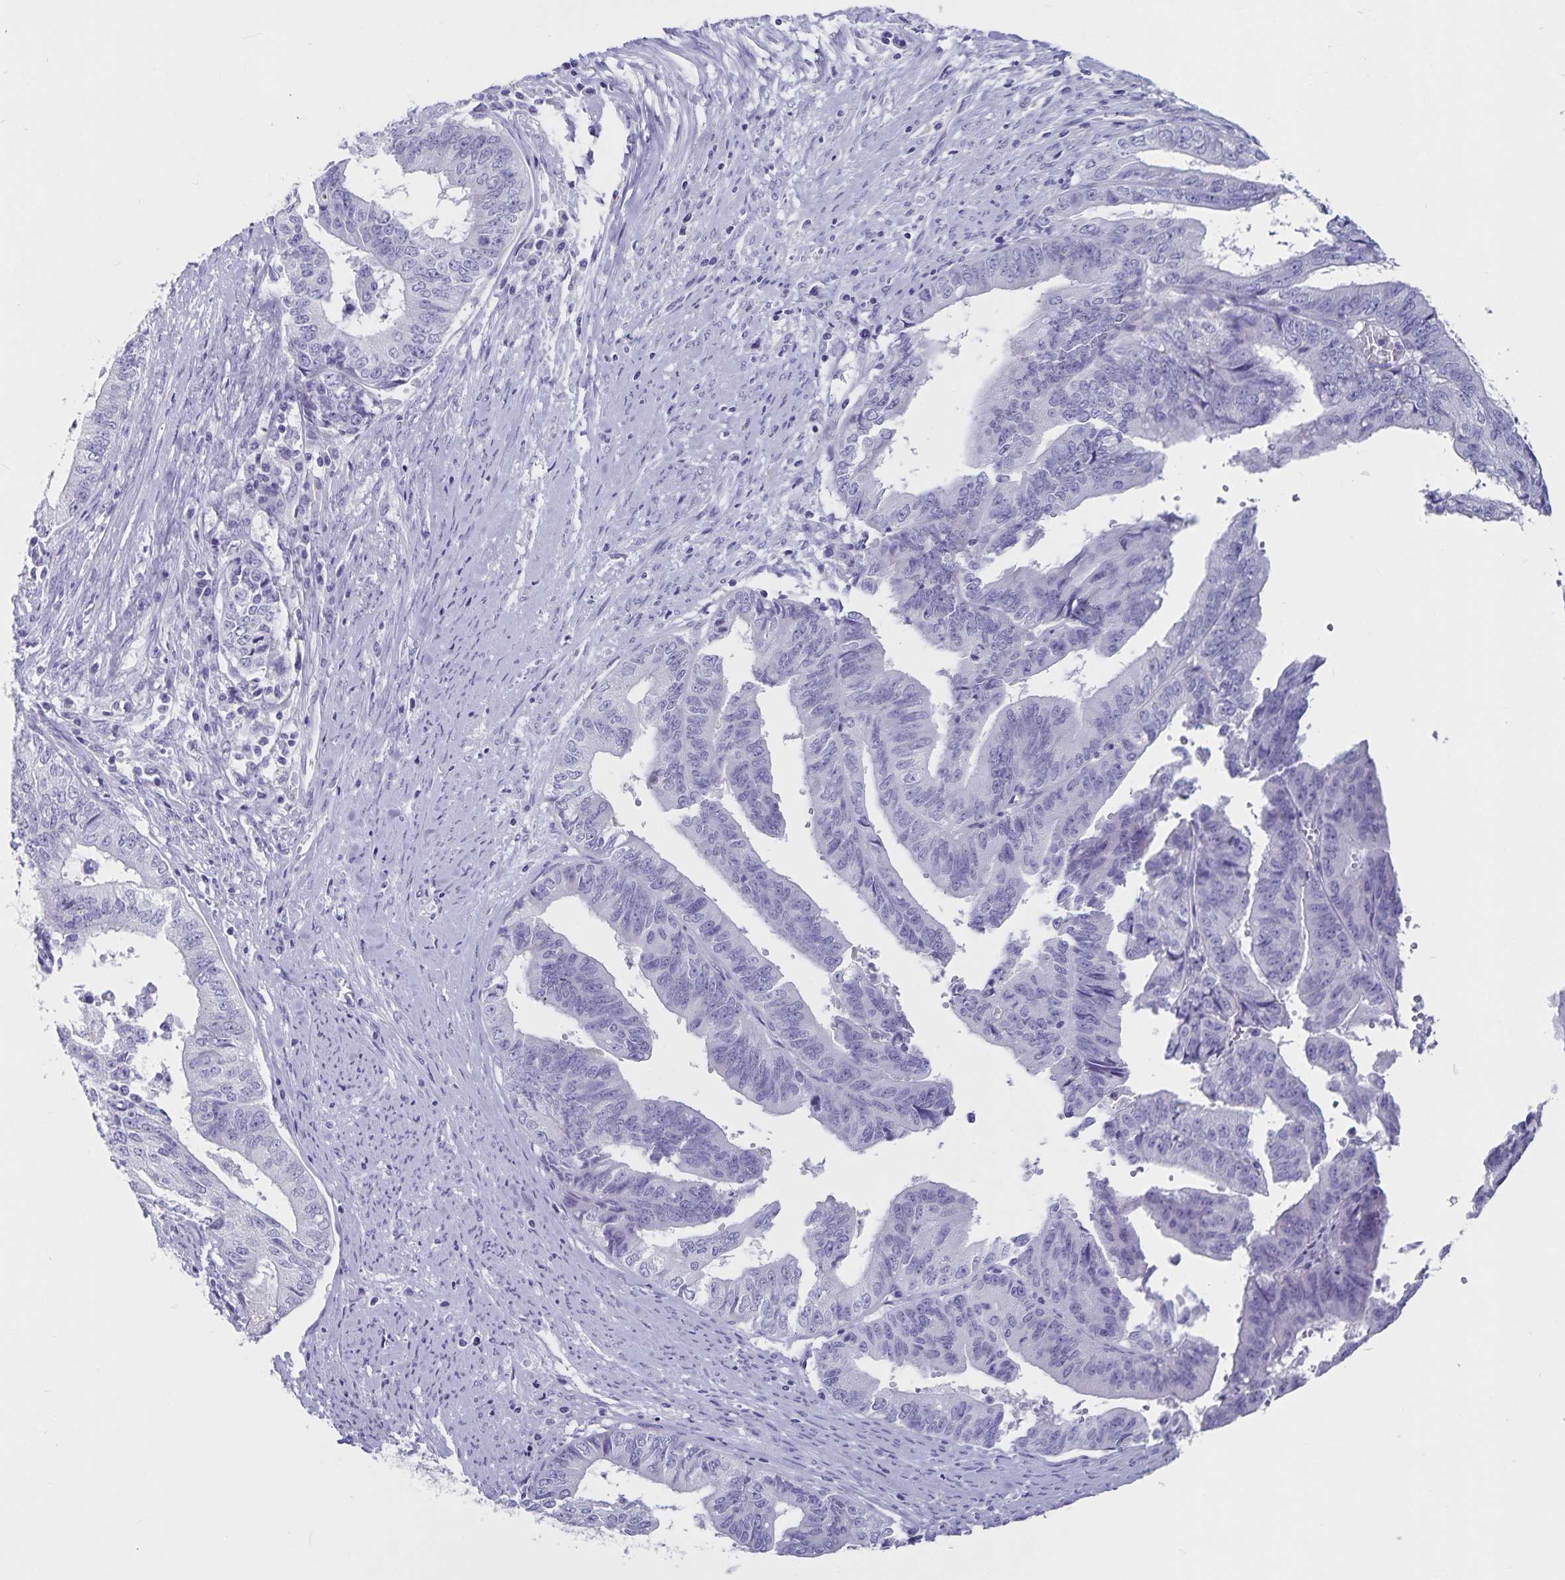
{"staining": {"intensity": "negative", "quantity": "none", "location": "none"}, "tissue": "endometrial cancer", "cell_type": "Tumor cells", "image_type": "cancer", "snomed": [{"axis": "morphology", "description": "Adenocarcinoma, NOS"}, {"axis": "topography", "description": "Endometrium"}], "caption": "The micrograph exhibits no staining of tumor cells in endometrial cancer. (IHC, brightfield microscopy, high magnification).", "gene": "PLAC1", "patient": {"sex": "female", "age": 65}}